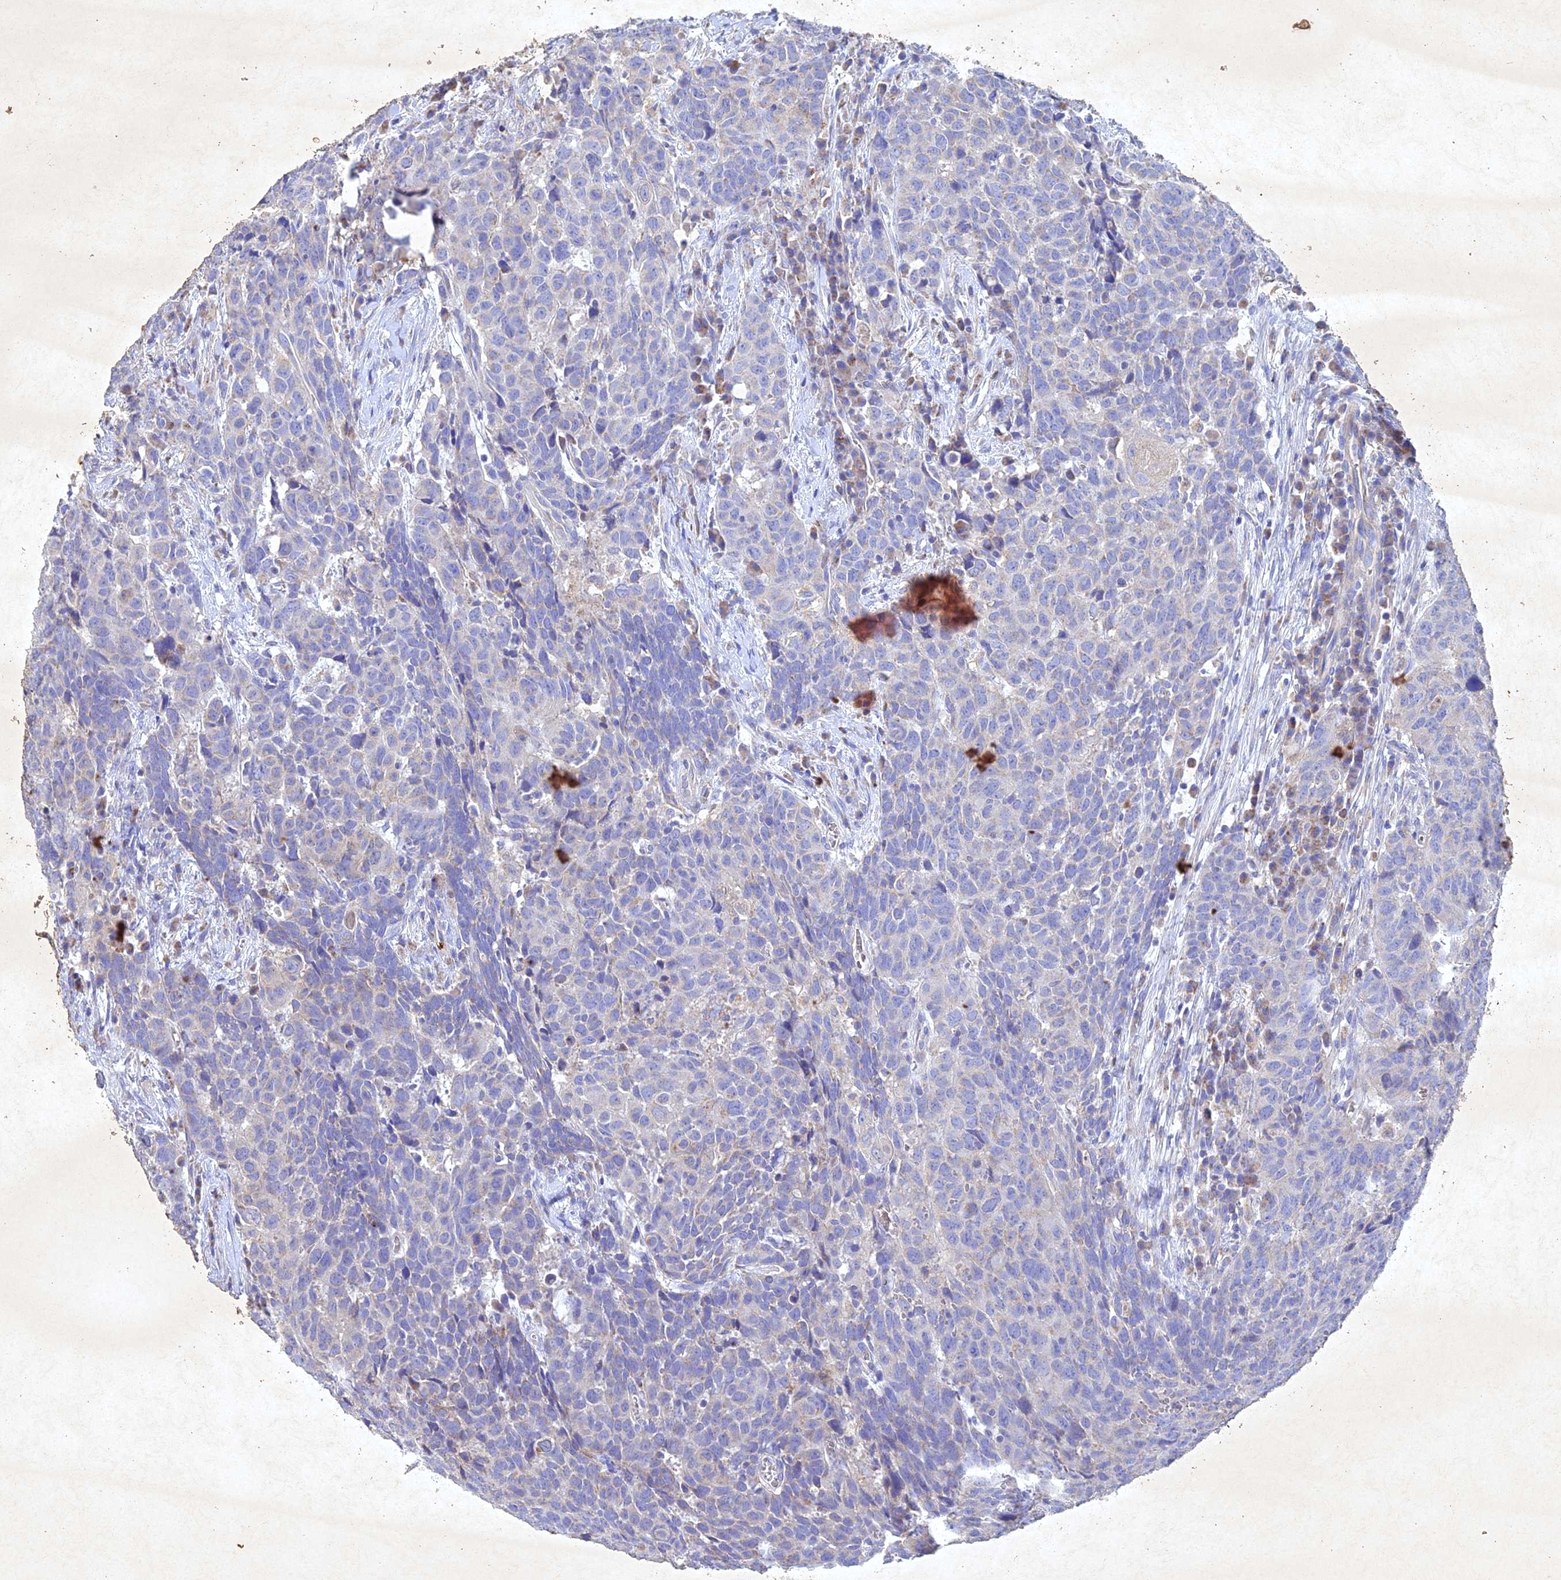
{"staining": {"intensity": "negative", "quantity": "none", "location": "none"}, "tissue": "head and neck cancer", "cell_type": "Tumor cells", "image_type": "cancer", "snomed": [{"axis": "morphology", "description": "Squamous cell carcinoma, NOS"}, {"axis": "topography", "description": "Head-Neck"}], "caption": "IHC photomicrograph of human squamous cell carcinoma (head and neck) stained for a protein (brown), which displays no expression in tumor cells. (Immunohistochemistry, brightfield microscopy, high magnification).", "gene": "NDUFV1", "patient": {"sex": "male", "age": 66}}